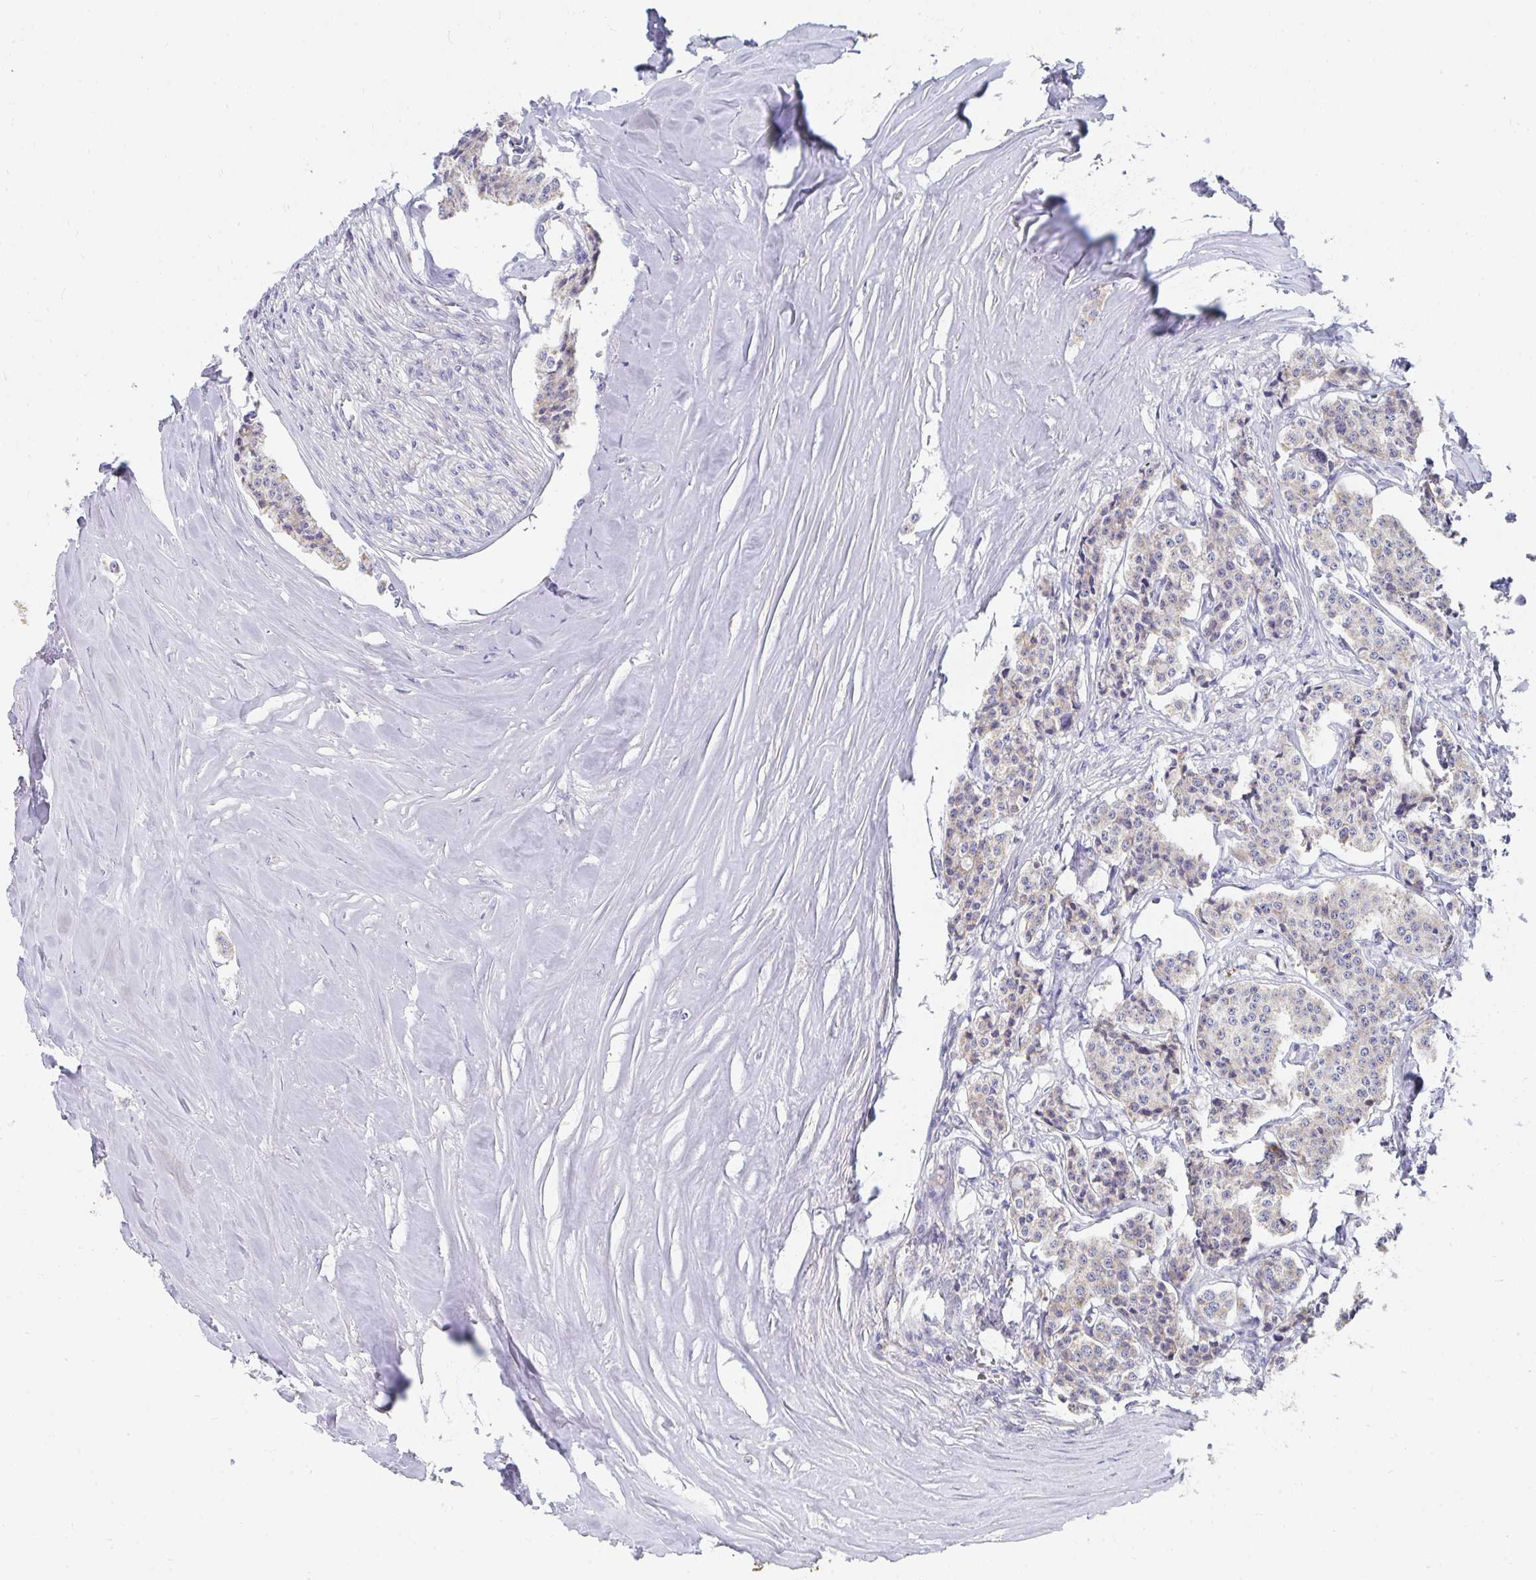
{"staining": {"intensity": "weak", "quantity": "<25%", "location": "cytoplasmic/membranous"}, "tissue": "carcinoid", "cell_type": "Tumor cells", "image_type": "cancer", "snomed": [{"axis": "morphology", "description": "Carcinoid, malignant, NOS"}, {"axis": "topography", "description": "Small intestine"}], "caption": "Tumor cells show no significant expression in carcinoid. (DAB (3,3'-diaminobenzidine) immunohistochemistry visualized using brightfield microscopy, high magnification).", "gene": "PC", "patient": {"sex": "female", "age": 64}}